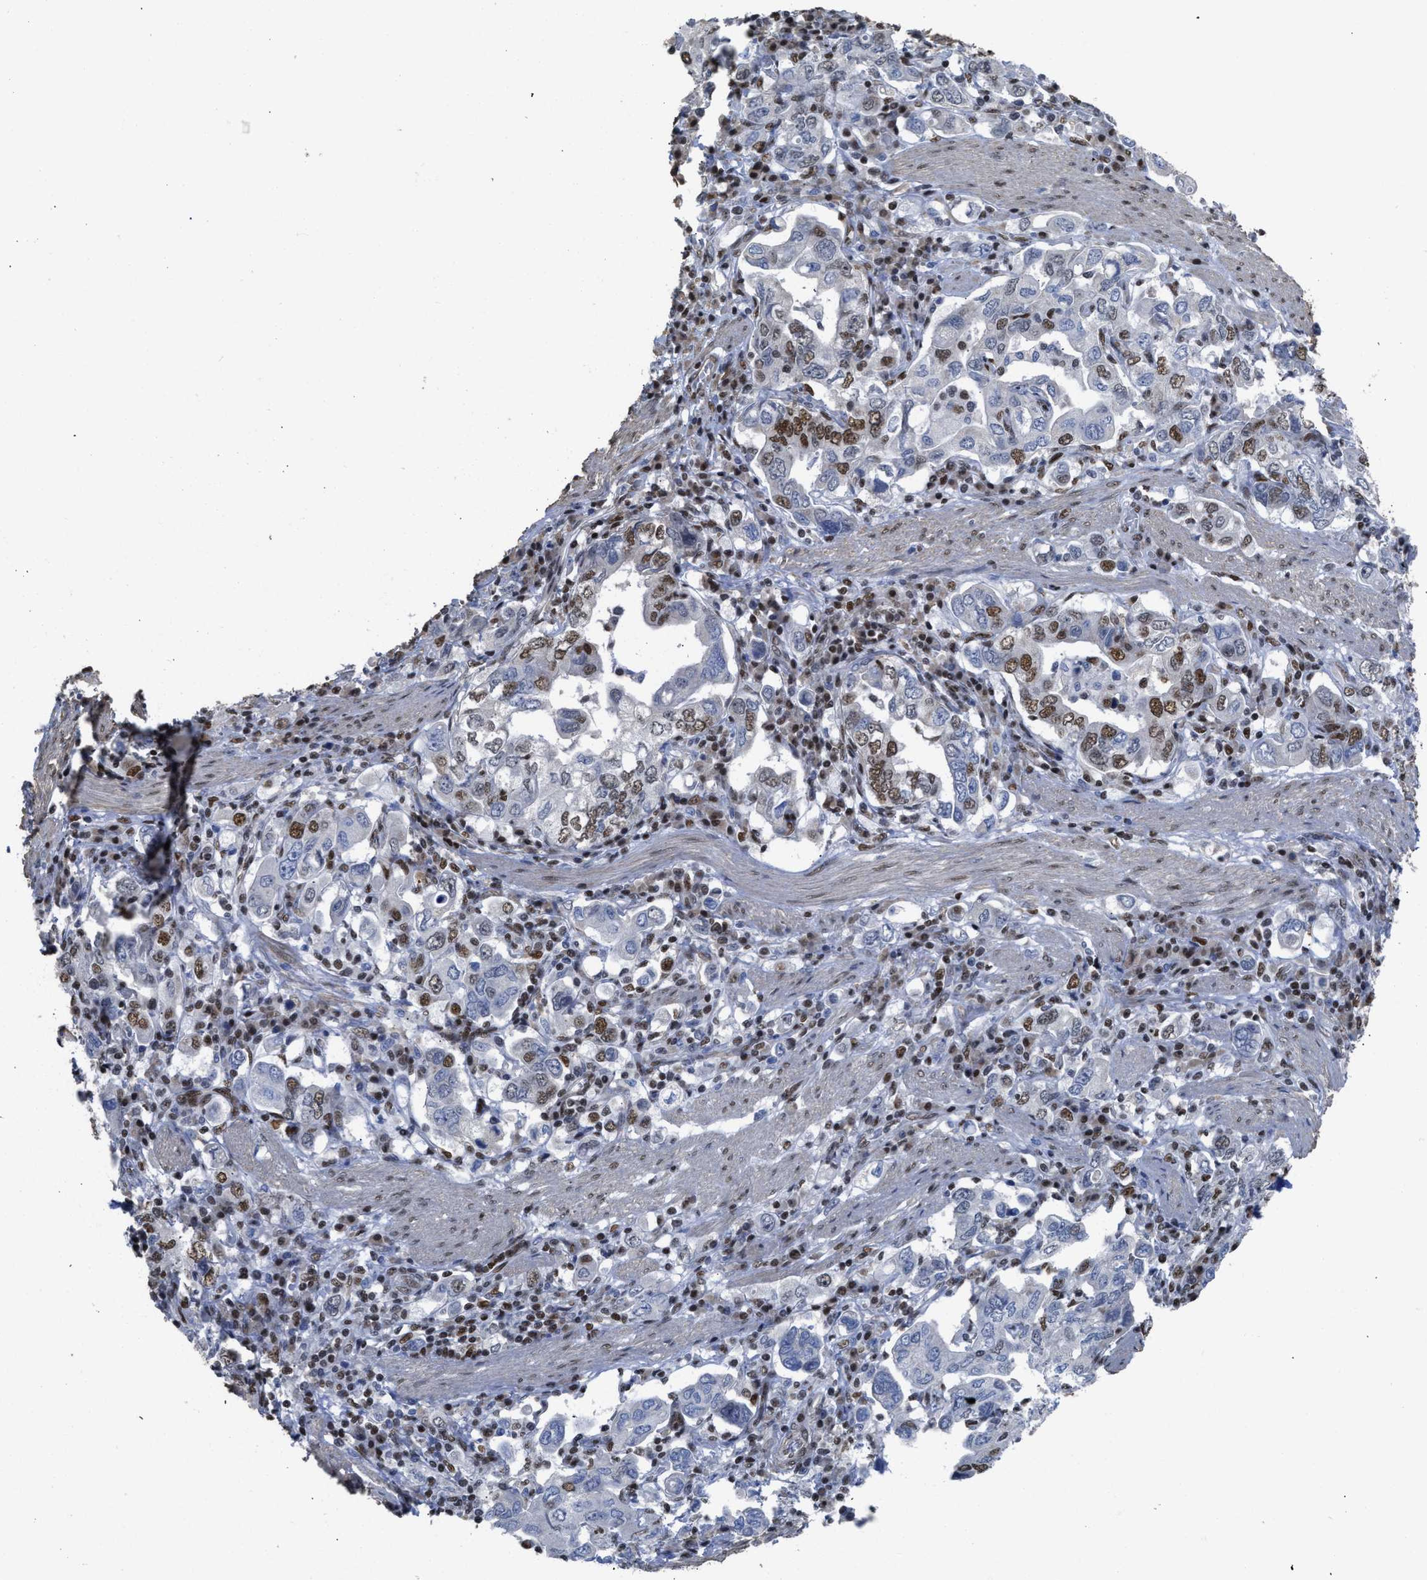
{"staining": {"intensity": "moderate", "quantity": "25%-75%", "location": "nuclear"}, "tissue": "stomach cancer", "cell_type": "Tumor cells", "image_type": "cancer", "snomed": [{"axis": "morphology", "description": "Adenocarcinoma, NOS"}, {"axis": "topography", "description": "Stomach, upper"}], "caption": "Protein analysis of stomach cancer tissue shows moderate nuclear staining in approximately 25%-75% of tumor cells.", "gene": "SCAF4", "patient": {"sex": "male", "age": 62}}